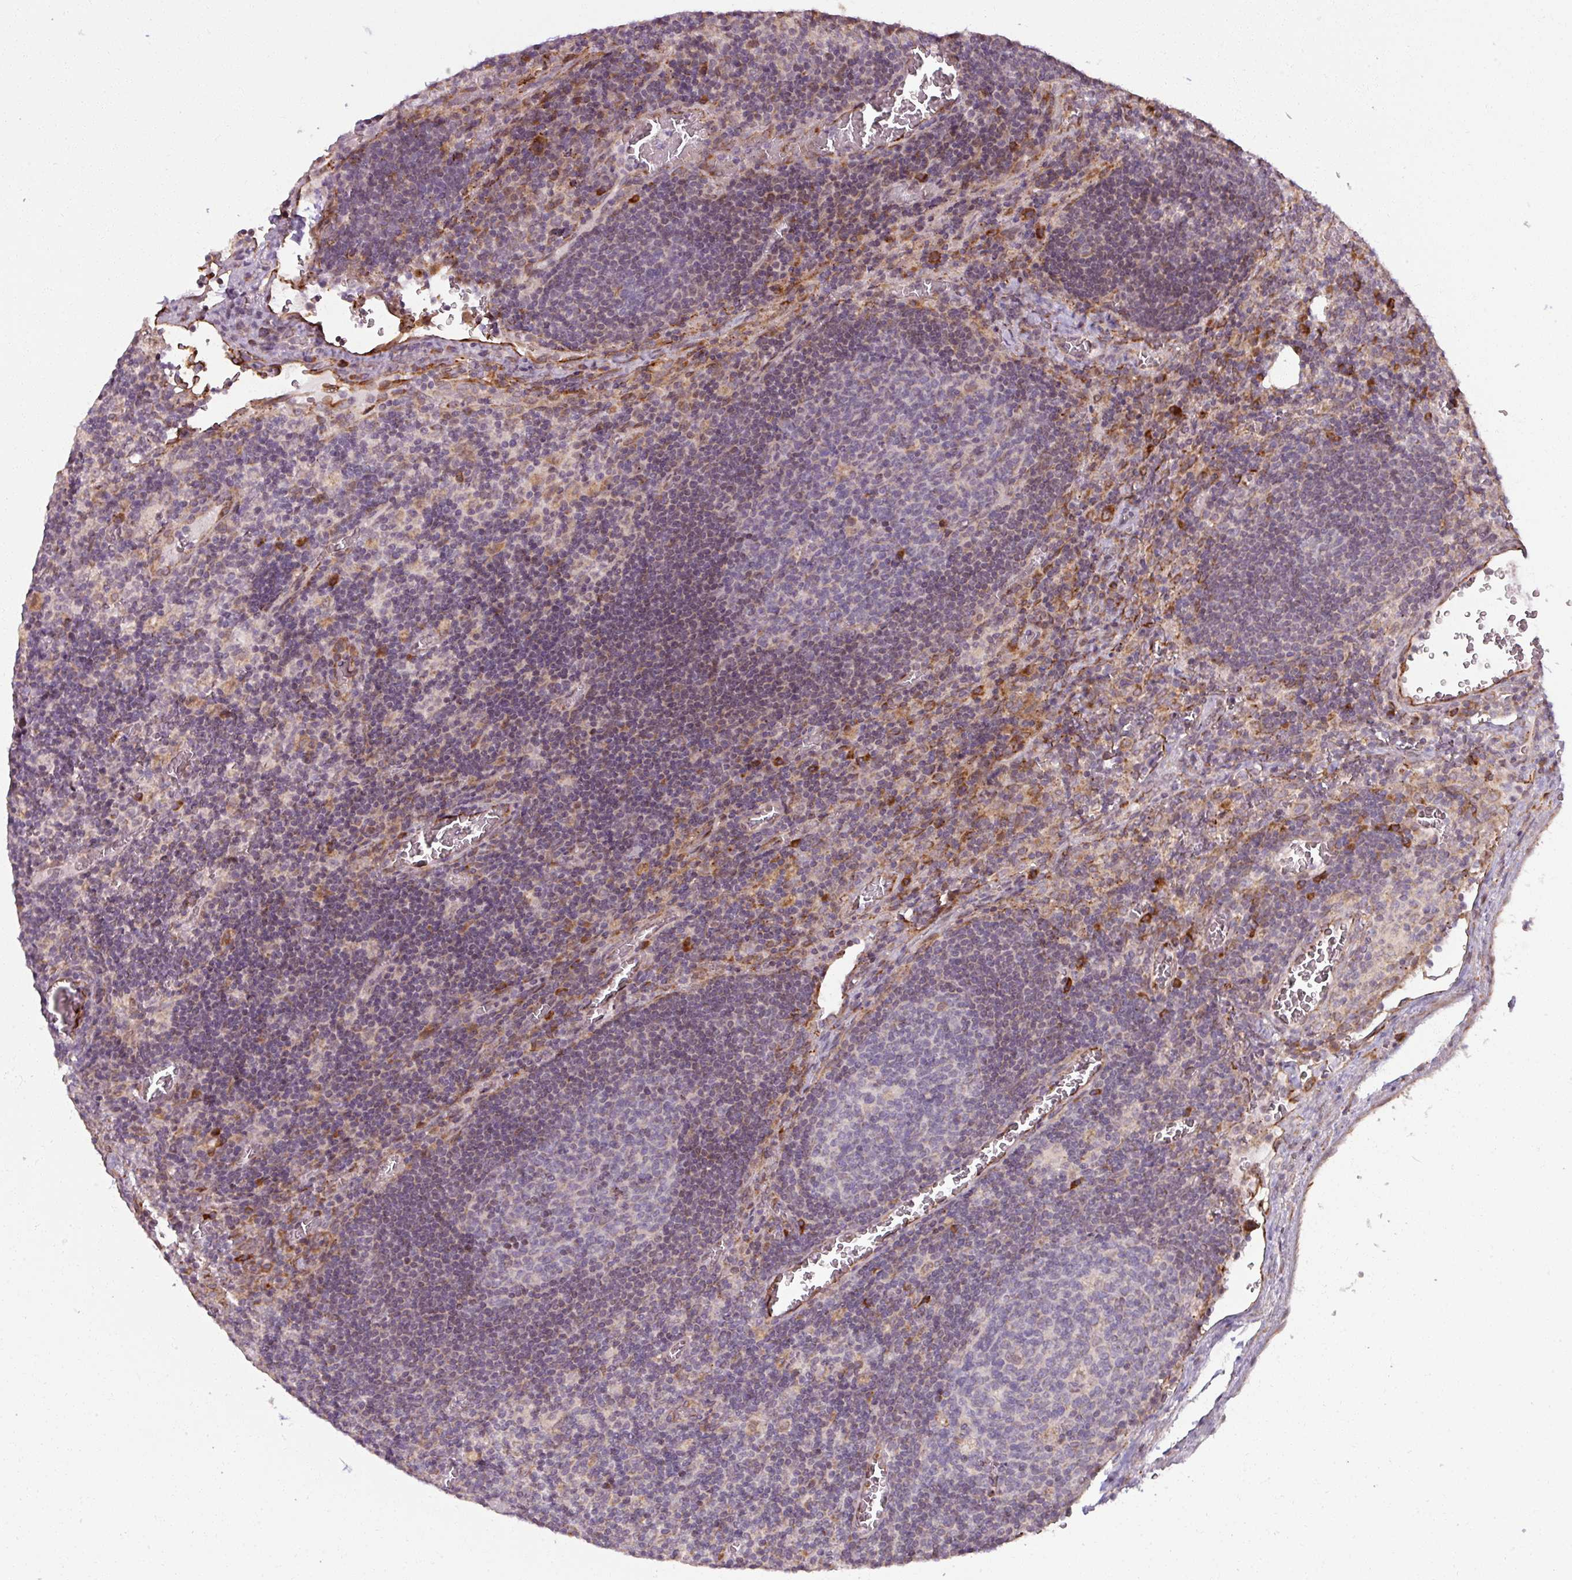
{"staining": {"intensity": "weak", "quantity": "<25%", "location": "cytoplasmic/membranous"}, "tissue": "lymph node", "cell_type": "Germinal center cells", "image_type": "normal", "snomed": [{"axis": "morphology", "description": "Normal tissue, NOS"}, {"axis": "topography", "description": "Lymph node"}], "caption": "Photomicrograph shows no protein expression in germinal center cells of normal lymph node. The staining was performed using DAB (3,3'-diaminobenzidine) to visualize the protein expression in brown, while the nuclei were stained in blue with hematoxylin (Magnification: 20x).", "gene": "MAGT1", "patient": {"sex": "male", "age": 50}}